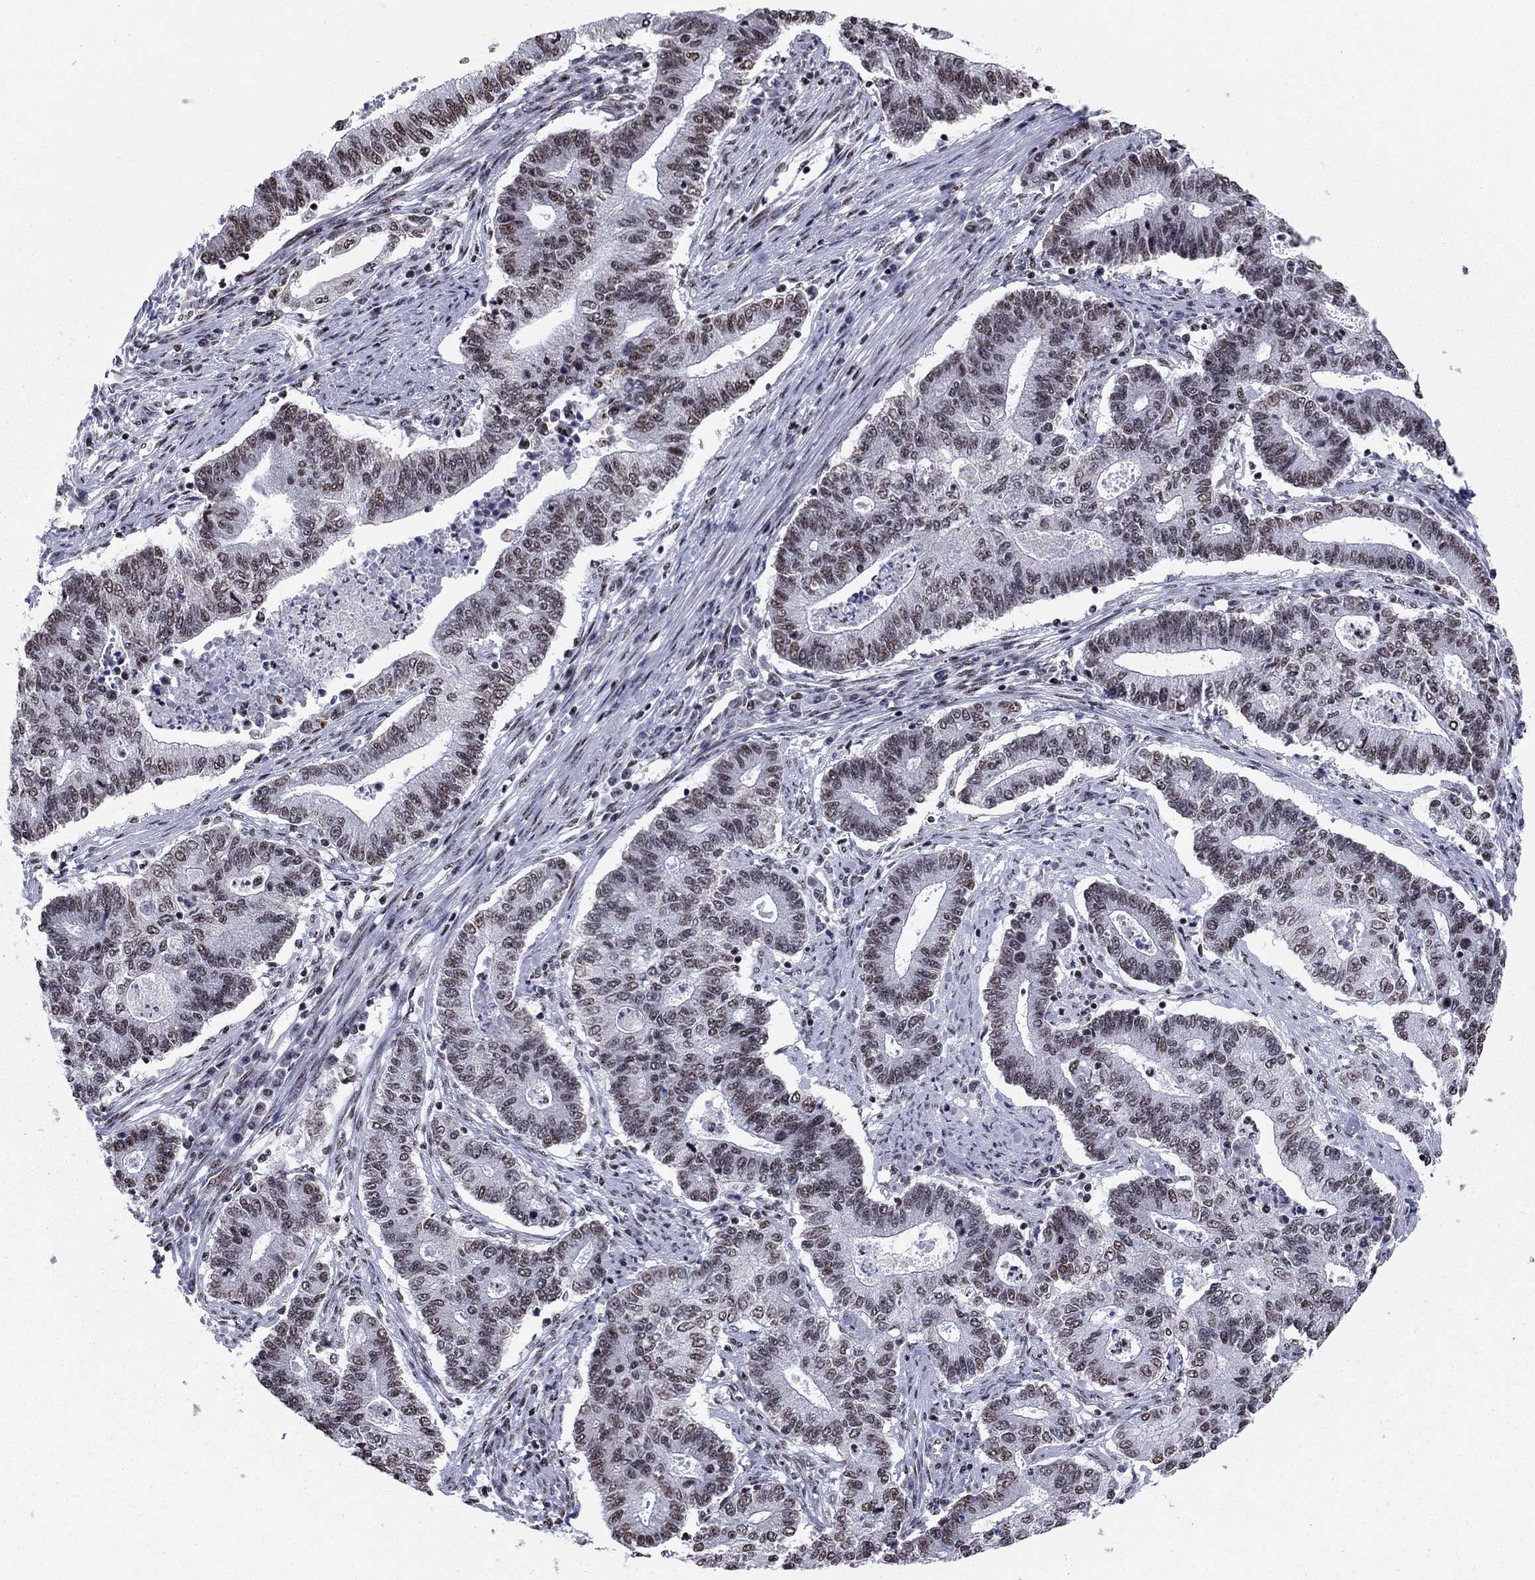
{"staining": {"intensity": "moderate", "quantity": "25%-75%", "location": "nuclear"}, "tissue": "endometrial cancer", "cell_type": "Tumor cells", "image_type": "cancer", "snomed": [{"axis": "morphology", "description": "Adenocarcinoma, NOS"}, {"axis": "topography", "description": "Uterus"}, {"axis": "topography", "description": "Endometrium"}], "caption": "Immunohistochemistry of human endometrial adenocarcinoma demonstrates medium levels of moderate nuclear expression in about 25%-75% of tumor cells.", "gene": "N4BP2", "patient": {"sex": "female", "age": 54}}